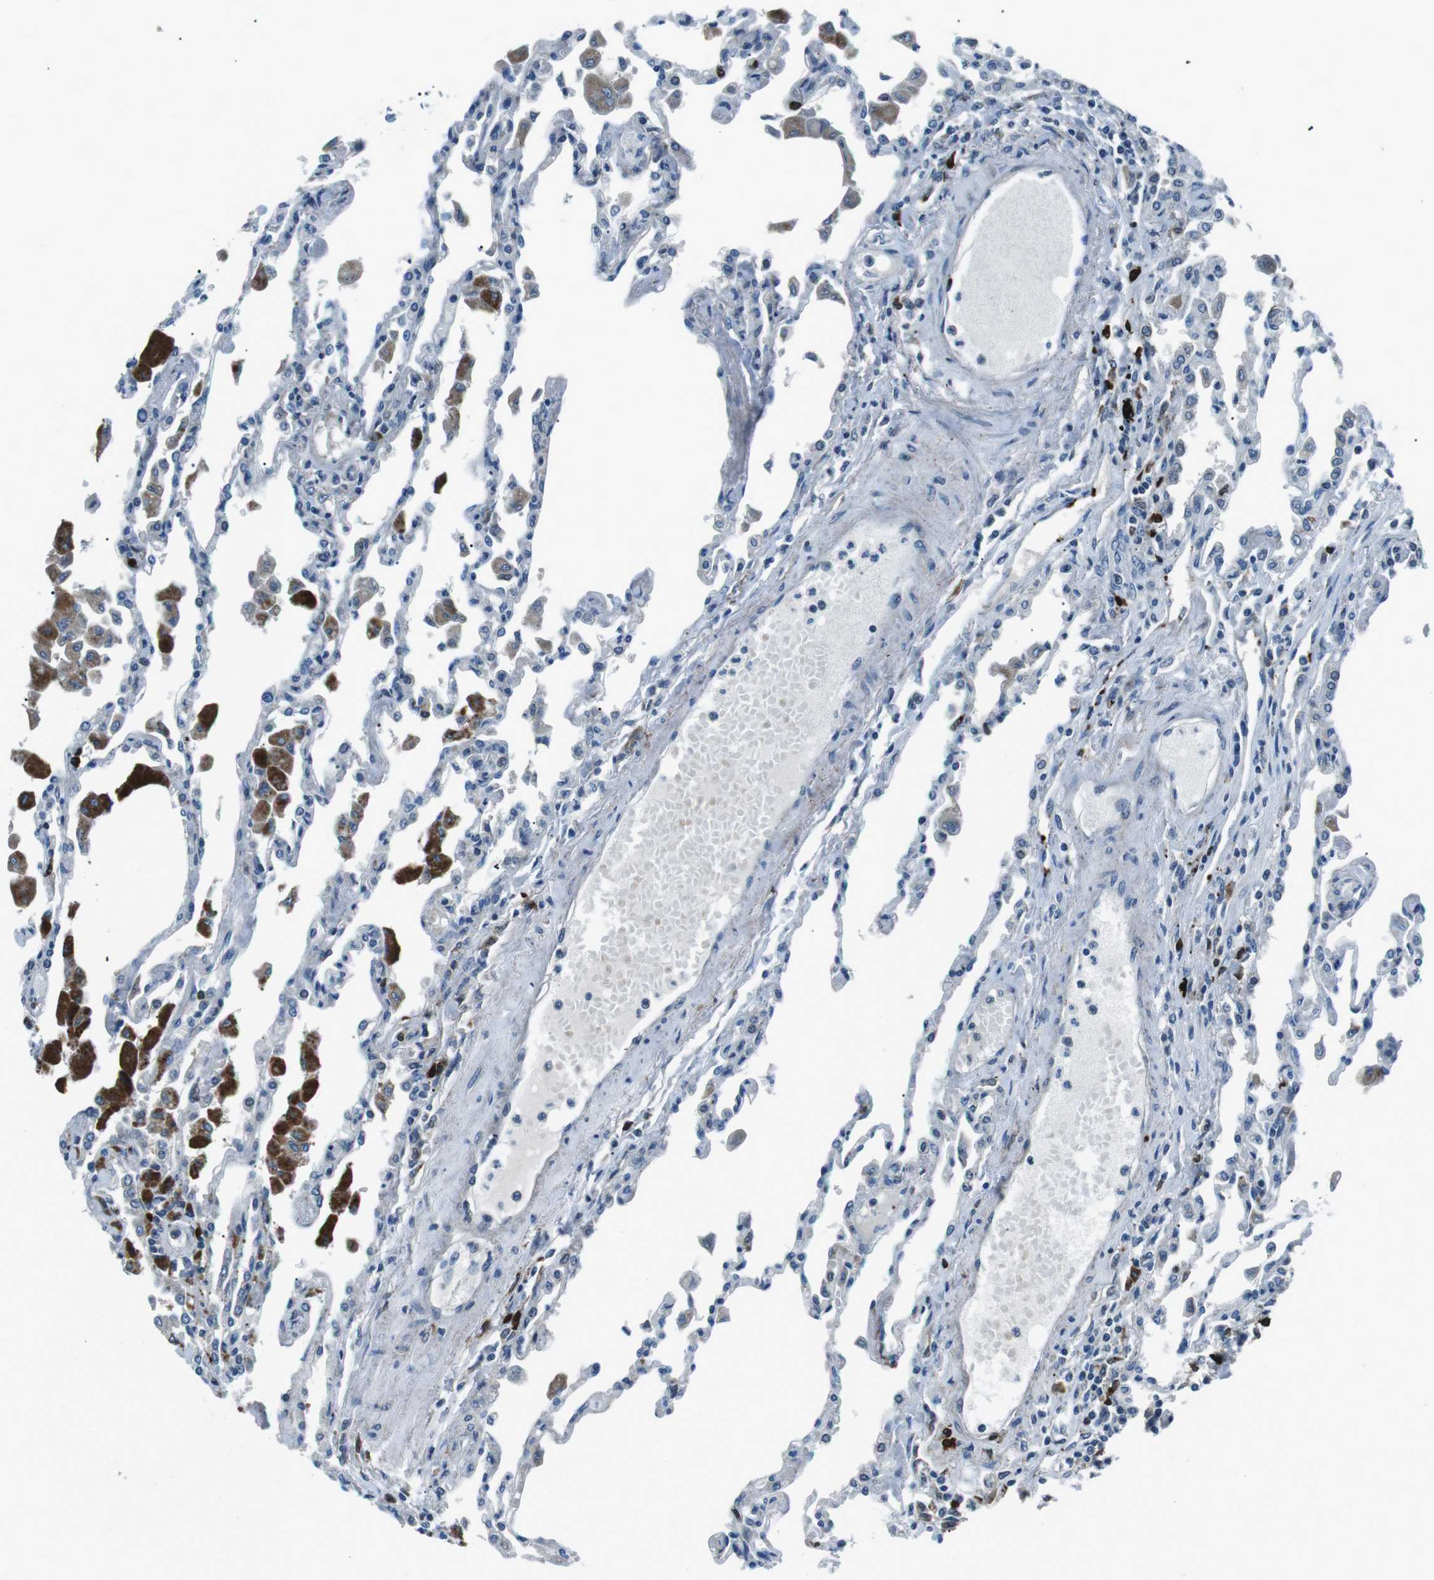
{"staining": {"intensity": "negative", "quantity": "none", "location": "none"}, "tissue": "lung", "cell_type": "Alveolar cells", "image_type": "normal", "snomed": [{"axis": "morphology", "description": "Normal tissue, NOS"}, {"axis": "topography", "description": "Bronchus"}, {"axis": "topography", "description": "Lung"}], "caption": "Unremarkable lung was stained to show a protein in brown. There is no significant positivity in alveolar cells.", "gene": "BLNK", "patient": {"sex": "female", "age": 49}}